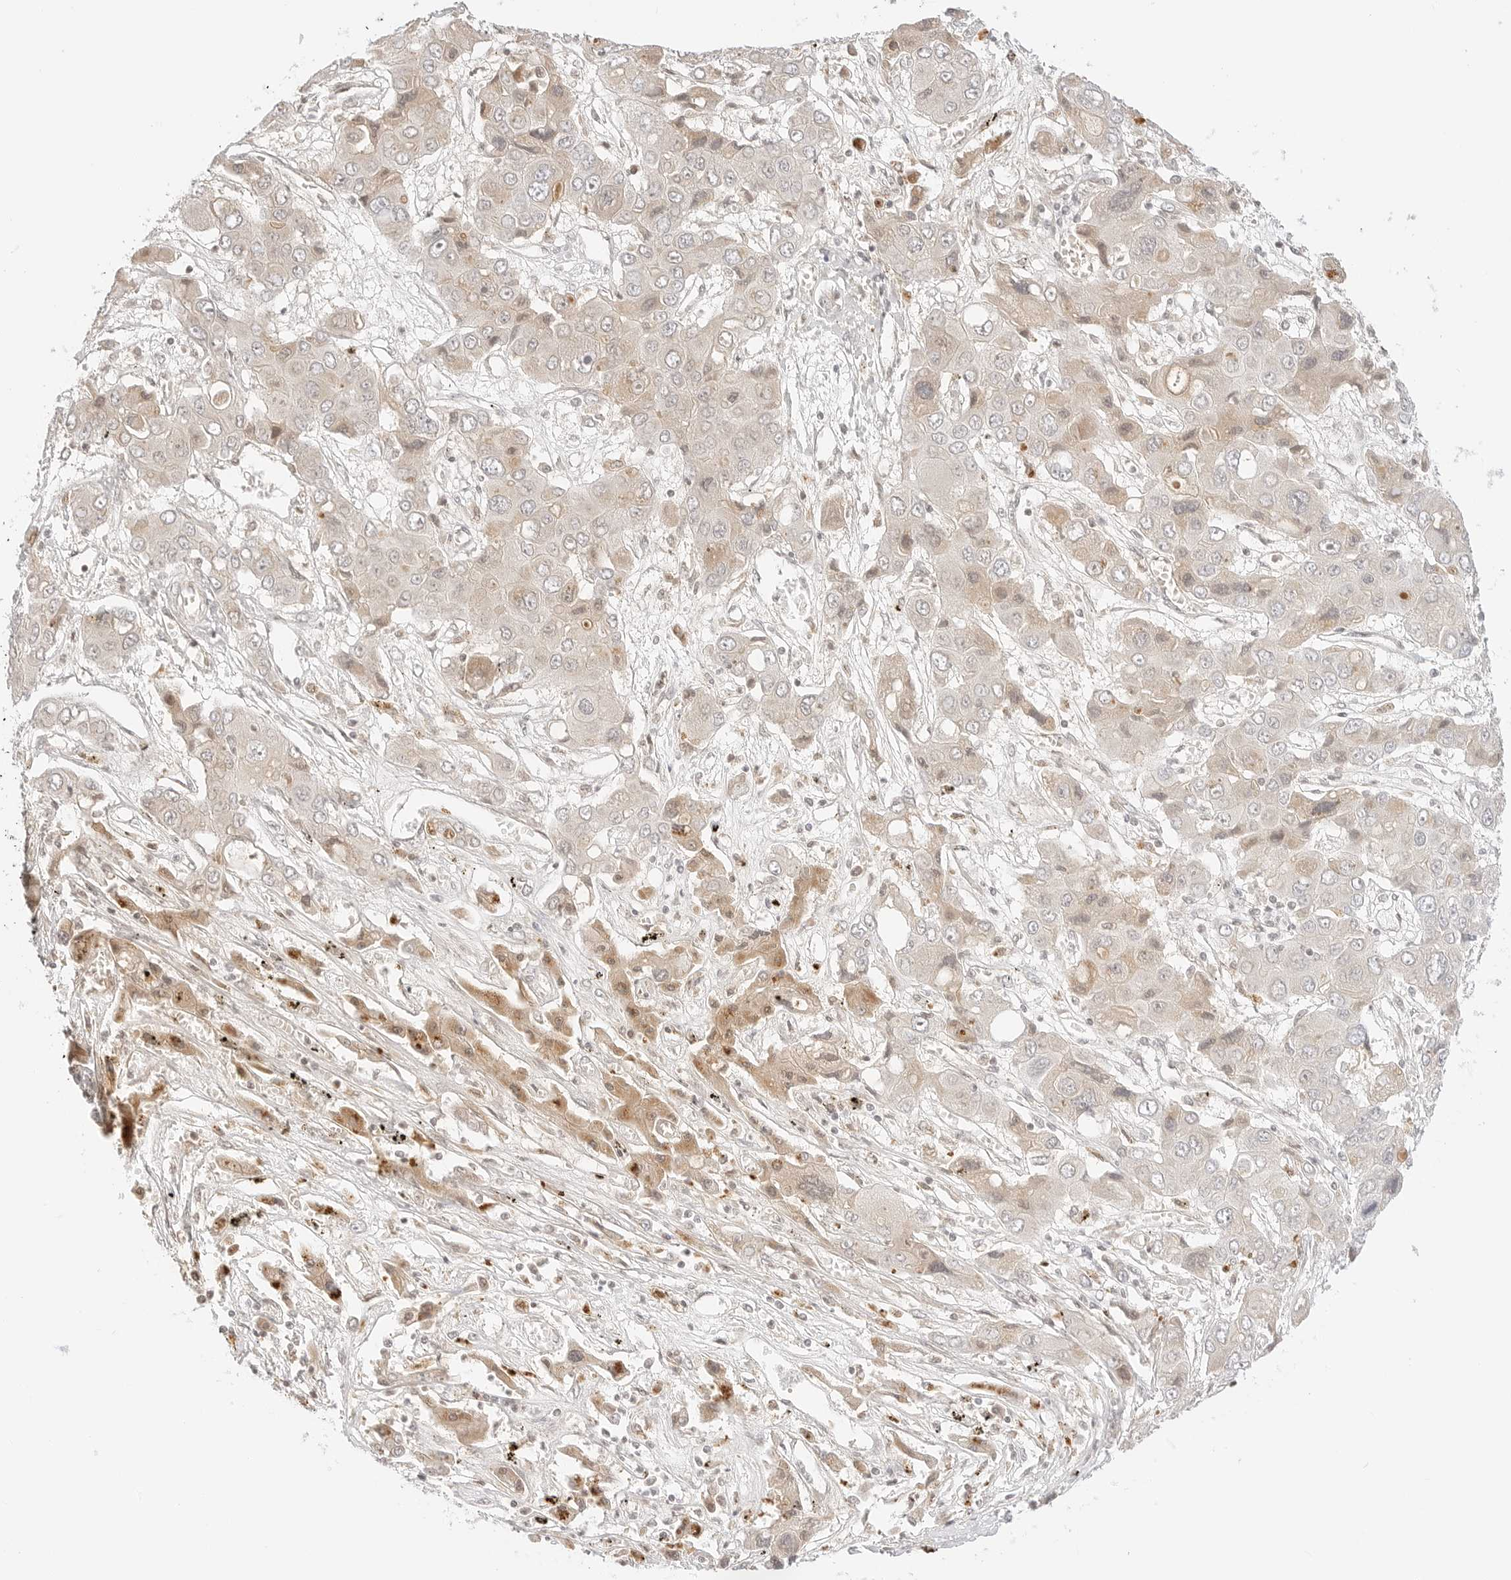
{"staining": {"intensity": "weak", "quantity": "<25%", "location": "cytoplasmic/membranous"}, "tissue": "liver cancer", "cell_type": "Tumor cells", "image_type": "cancer", "snomed": [{"axis": "morphology", "description": "Cholangiocarcinoma"}, {"axis": "topography", "description": "Liver"}], "caption": "DAB immunohistochemical staining of liver cholangiocarcinoma exhibits no significant expression in tumor cells.", "gene": "RPS6KL1", "patient": {"sex": "male", "age": 67}}